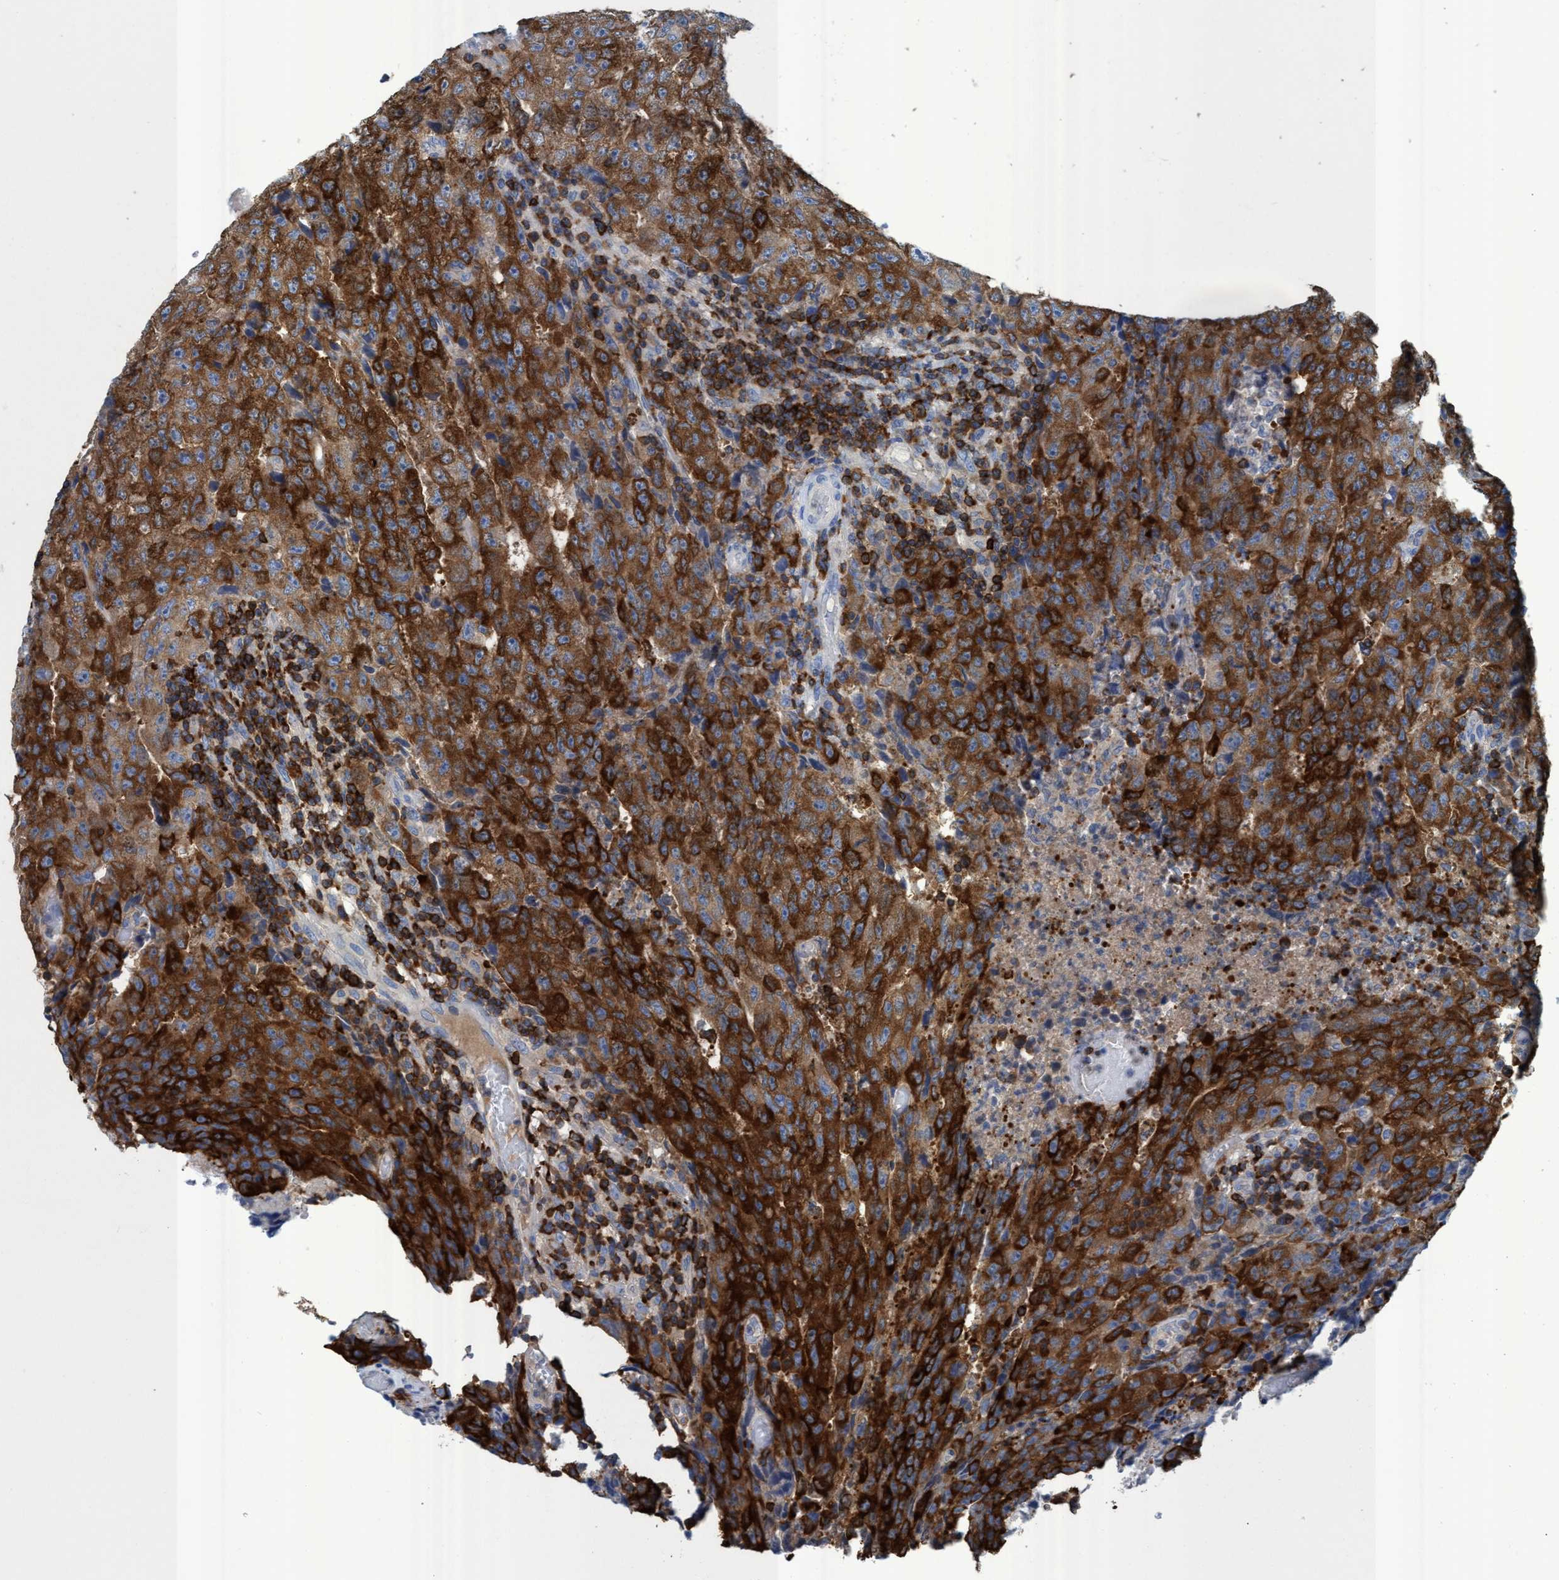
{"staining": {"intensity": "strong", "quantity": ">75%", "location": "cytoplasmic/membranous"}, "tissue": "testis cancer", "cell_type": "Tumor cells", "image_type": "cancer", "snomed": [{"axis": "morphology", "description": "Necrosis, NOS"}, {"axis": "morphology", "description": "Carcinoma, Embryonal, NOS"}, {"axis": "topography", "description": "Testis"}], "caption": "A brown stain highlights strong cytoplasmic/membranous expression of a protein in embryonal carcinoma (testis) tumor cells.", "gene": "EZR", "patient": {"sex": "male", "age": 19}}